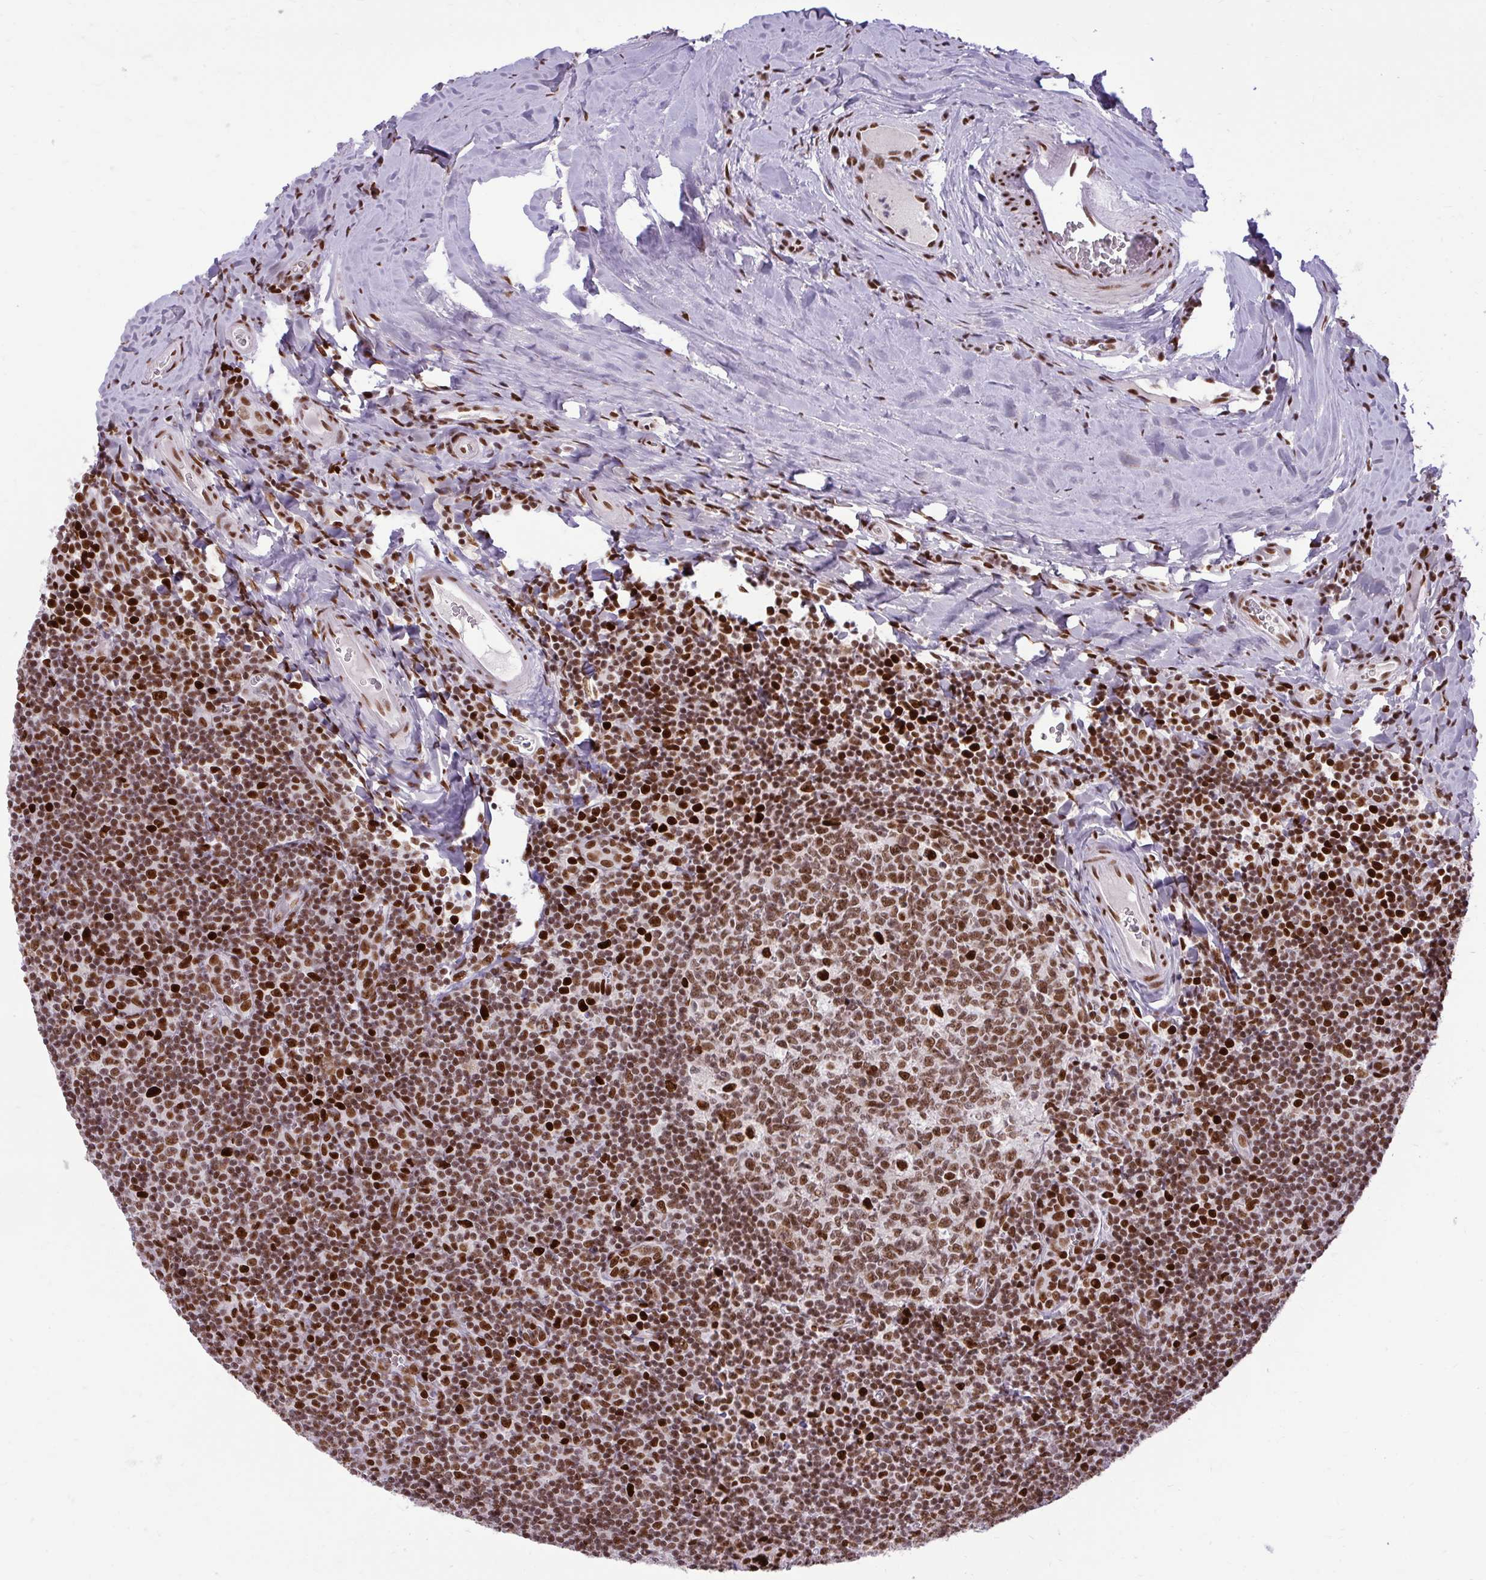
{"staining": {"intensity": "strong", "quantity": ">75%", "location": "nuclear"}, "tissue": "tonsil", "cell_type": "Germinal center cells", "image_type": "normal", "snomed": [{"axis": "morphology", "description": "Normal tissue, NOS"}, {"axis": "morphology", "description": "Inflammation, NOS"}, {"axis": "topography", "description": "Tonsil"}], "caption": "This photomicrograph displays immunohistochemistry staining of benign human tonsil, with high strong nuclear positivity in about >75% of germinal center cells.", "gene": "CDYL", "patient": {"sex": "female", "age": 31}}